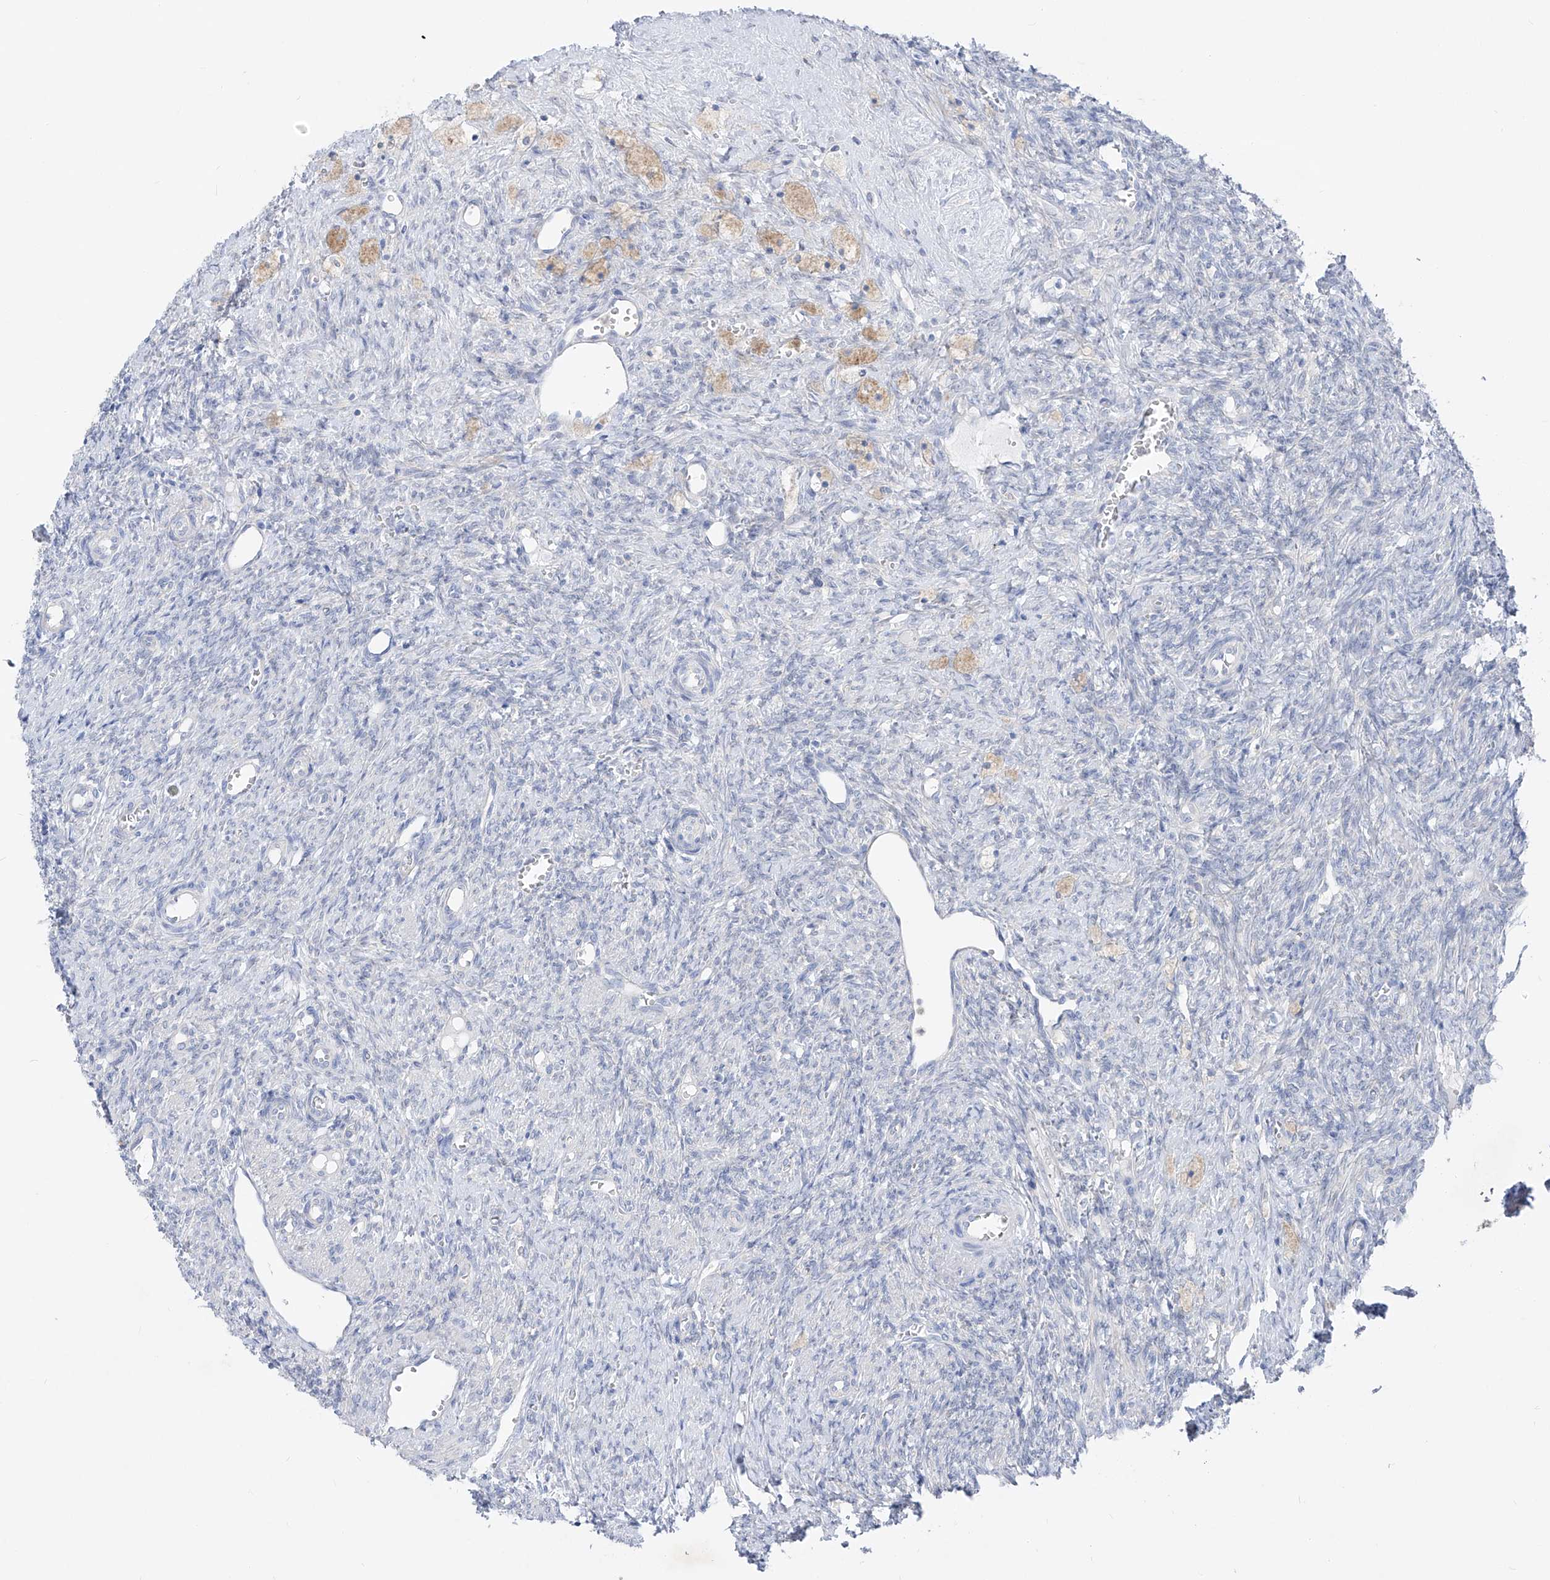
{"staining": {"intensity": "negative", "quantity": "none", "location": "none"}, "tissue": "ovary", "cell_type": "Follicle cells", "image_type": "normal", "snomed": [{"axis": "morphology", "description": "Normal tissue, NOS"}, {"axis": "topography", "description": "Ovary"}], "caption": "The micrograph shows no staining of follicle cells in unremarkable ovary.", "gene": "UFL1", "patient": {"sex": "female", "age": 41}}